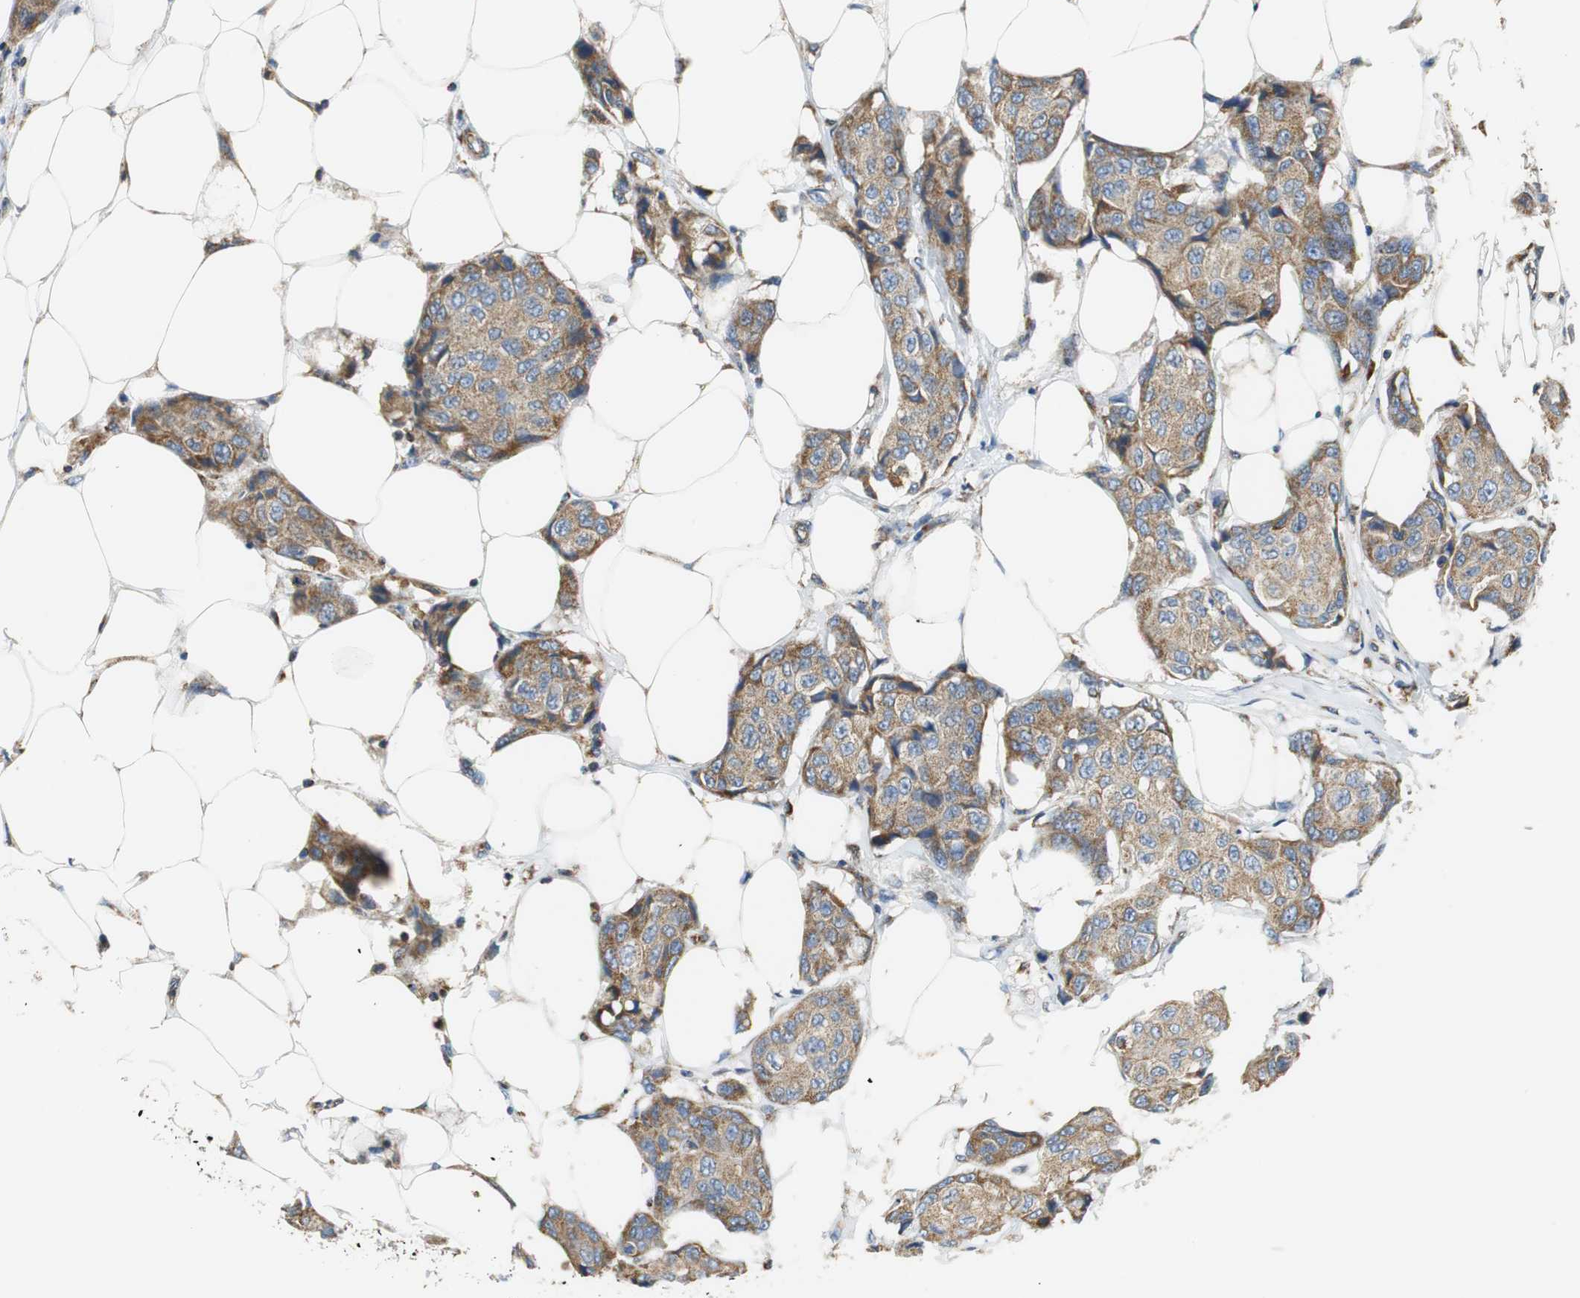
{"staining": {"intensity": "moderate", "quantity": ">75%", "location": "cytoplasmic/membranous"}, "tissue": "breast cancer", "cell_type": "Tumor cells", "image_type": "cancer", "snomed": [{"axis": "morphology", "description": "Duct carcinoma"}, {"axis": "topography", "description": "Breast"}], "caption": "Protein expression analysis of breast cancer (infiltrating ductal carcinoma) reveals moderate cytoplasmic/membranous positivity in approximately >75% of tumor cells.", "gene": "GSTK1", "patient": {"sex": "female", "age": 80}}